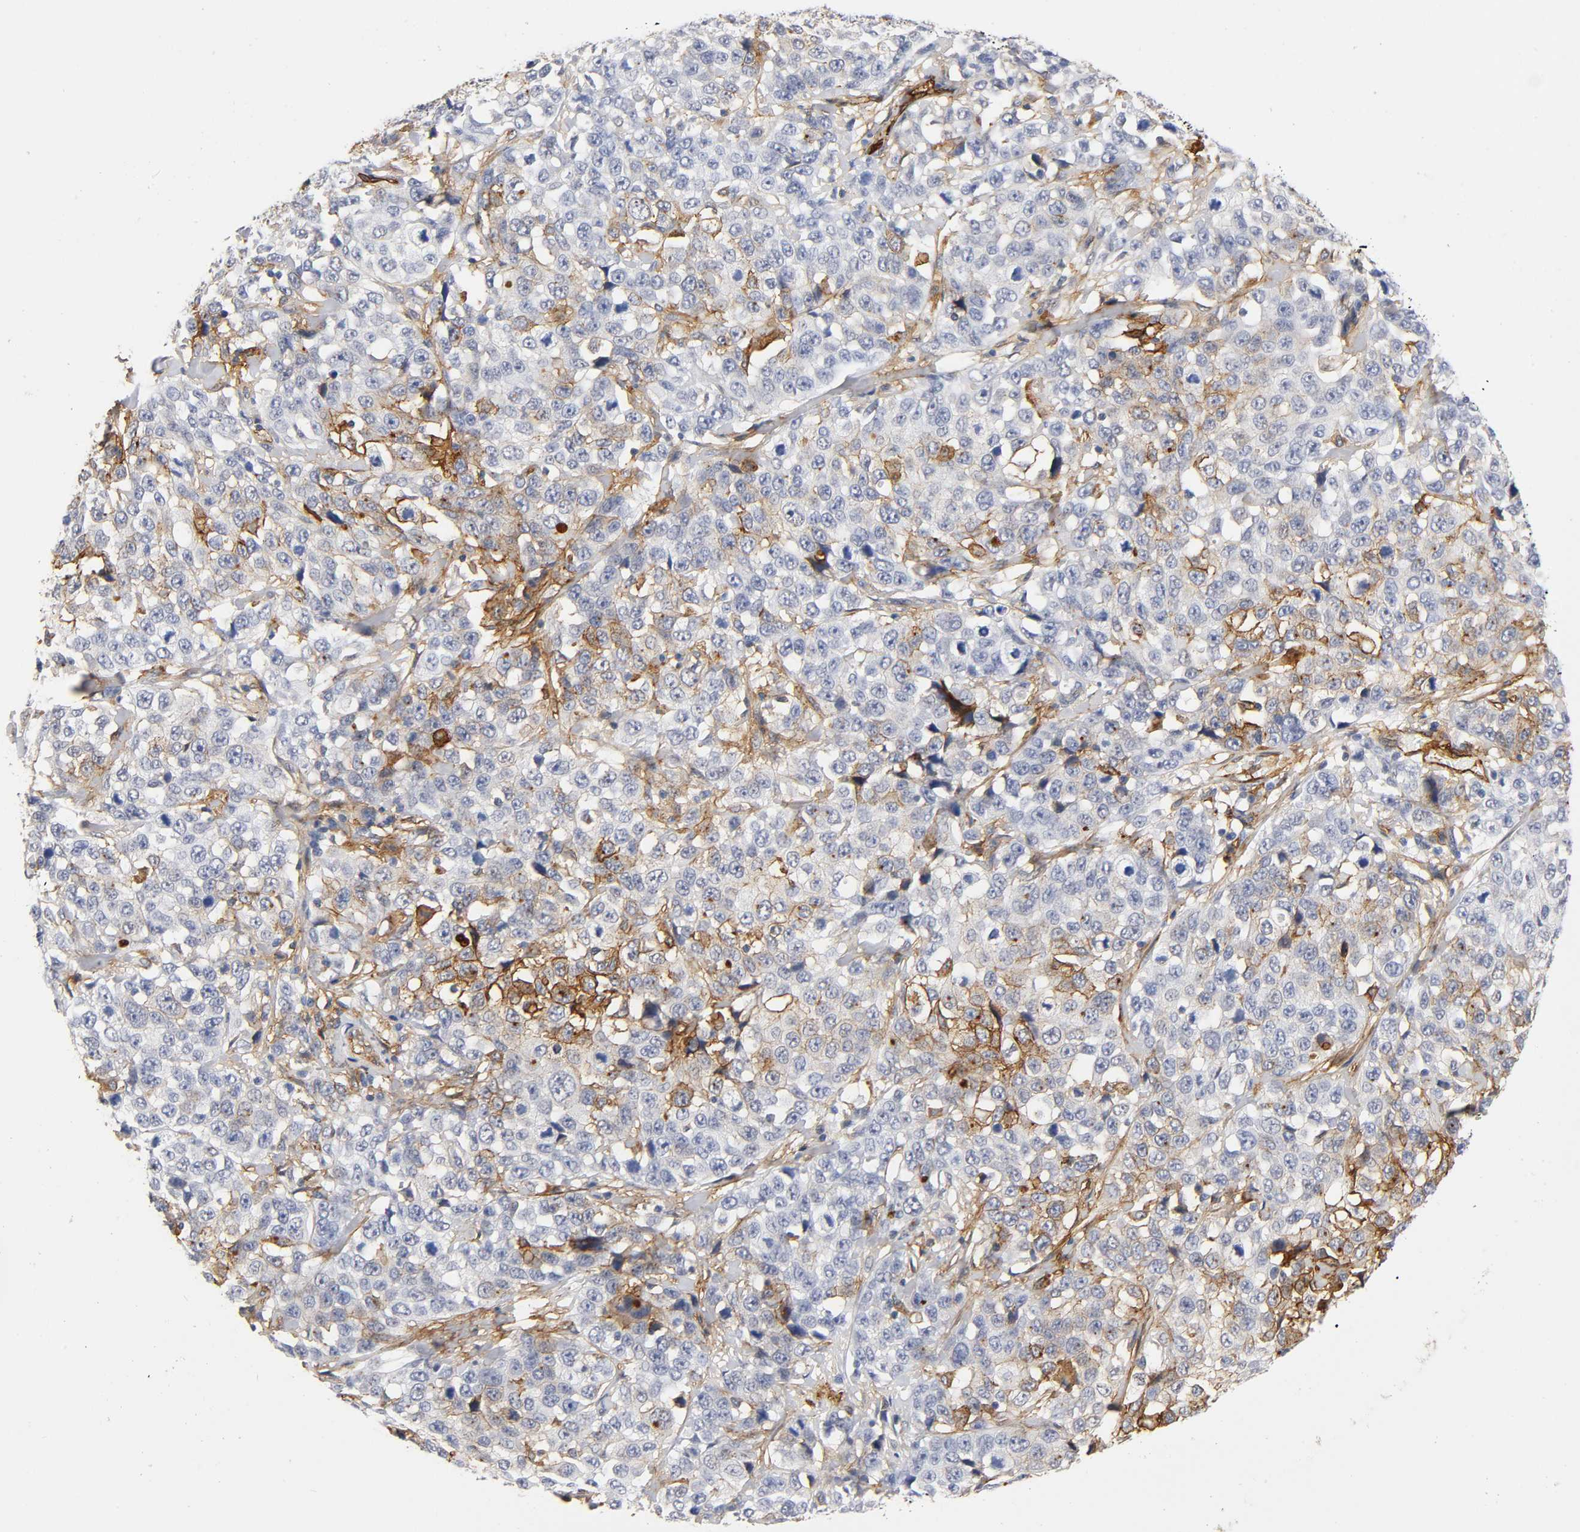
{"staining": {"intensity": "strong", "quantity": "25%-75%", "location": "cytoplasmic/membranous"}, "tissue": "stomach cancer", "cell_type": "Tumor cells", "image_type": "cancer", "snomed": [{"axis": "morphology", "description": "Normal tissue, NOS"}, {"axis": "morphology", "description": "Adenocarcinoma, NOS"}, {"axis": "topography", "description": "Stomach"}], "caption": "This is a micrograph of immunohistochemistry (IHC) staining of stomach cancer, which shows strong staining in the cytoplasmic/membranous of tumor cells.", "gene": "ICAM1", "patient": {"sex": "male", "age": 48}}